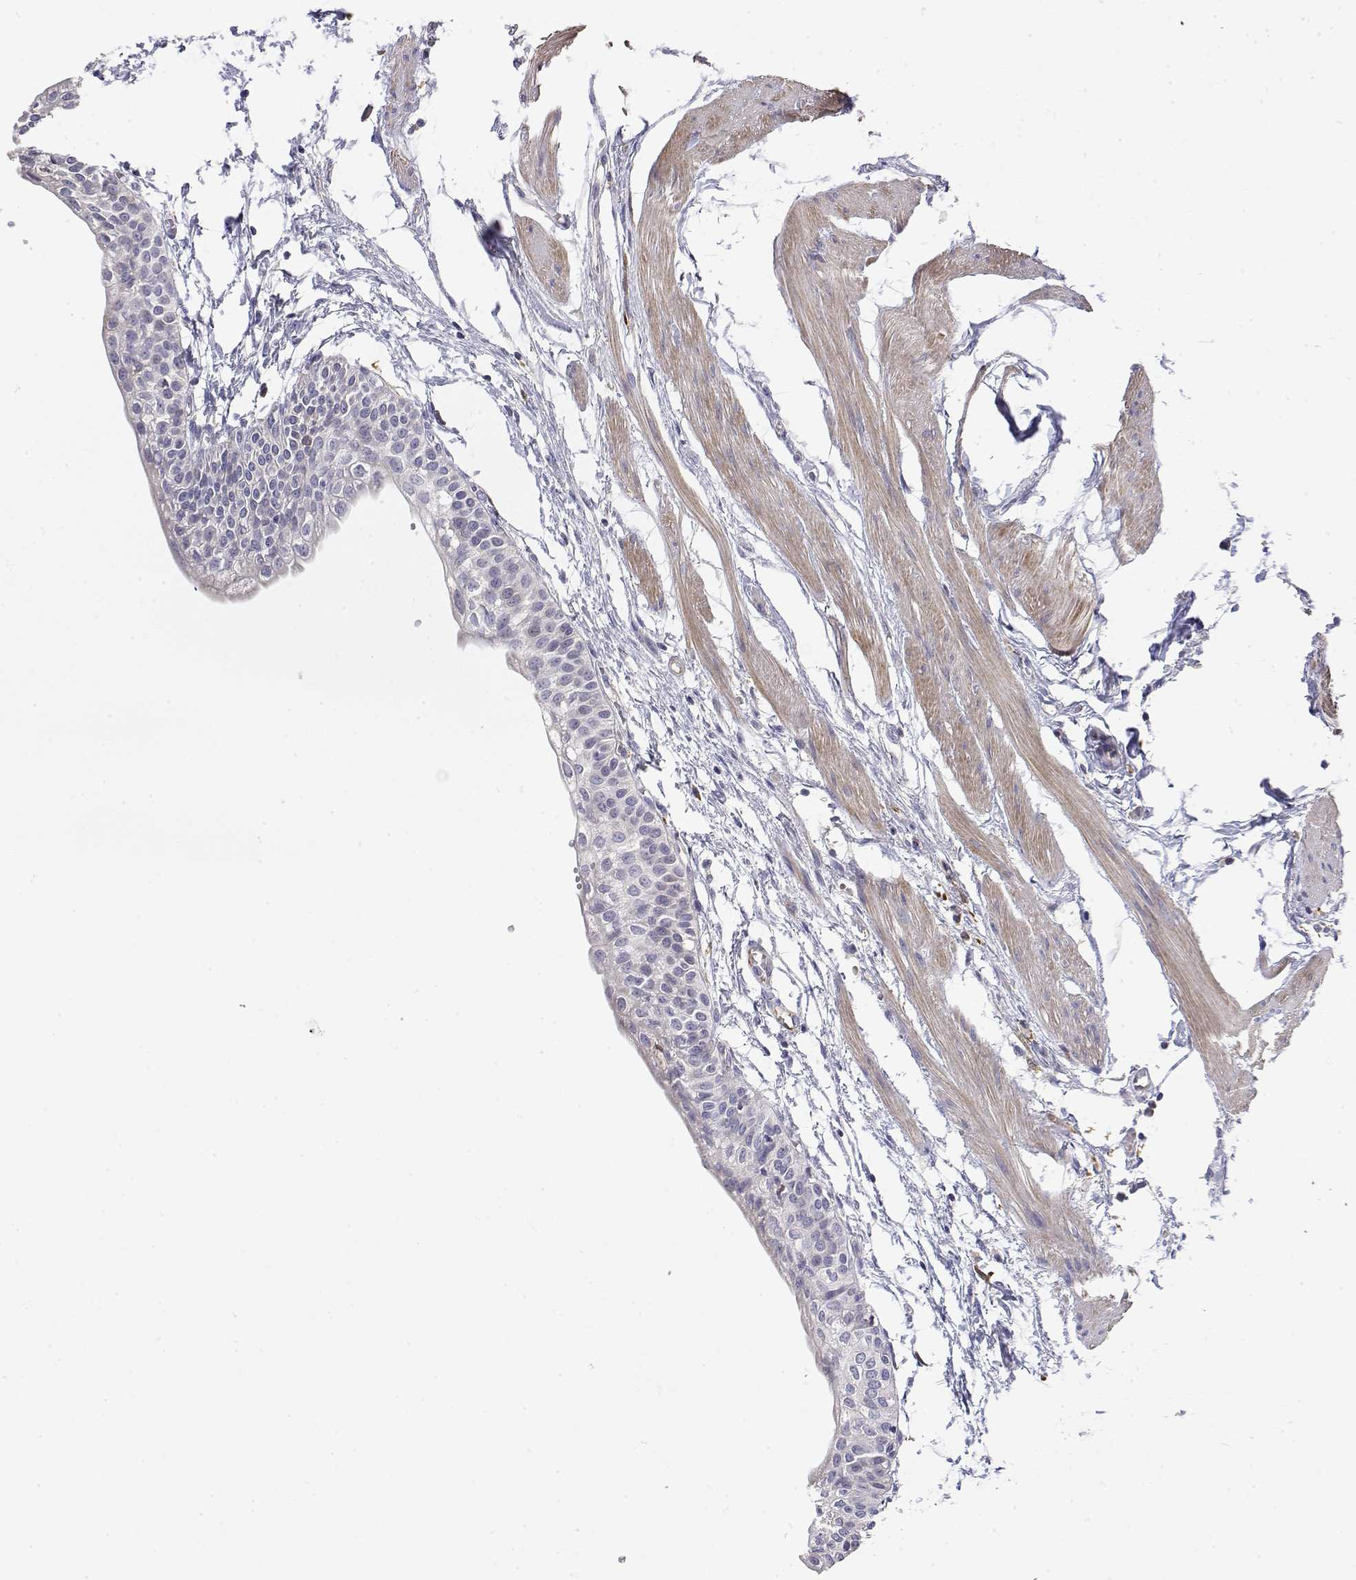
{"staining": {"intensity": "negative", "quantity": "none", "location": "none"}, "tissue": "urinary bladder", "cell_type": "Urothelial cells", "image_type": "normal", "snomed": [{"axis": "morphology", "description": "Normal tissue, NOS"}, {"axis": "topography", "description": "Urinary bladder"}, {"axis": "topography", "description": "Peripheral nerve tissue"}], "caption": "Immunohistochemical staining of benign urinary bladder displays no significant staining in urothelial cells.", "gene": "GGACT", "patient": {"sex": "male", "age": 55}}